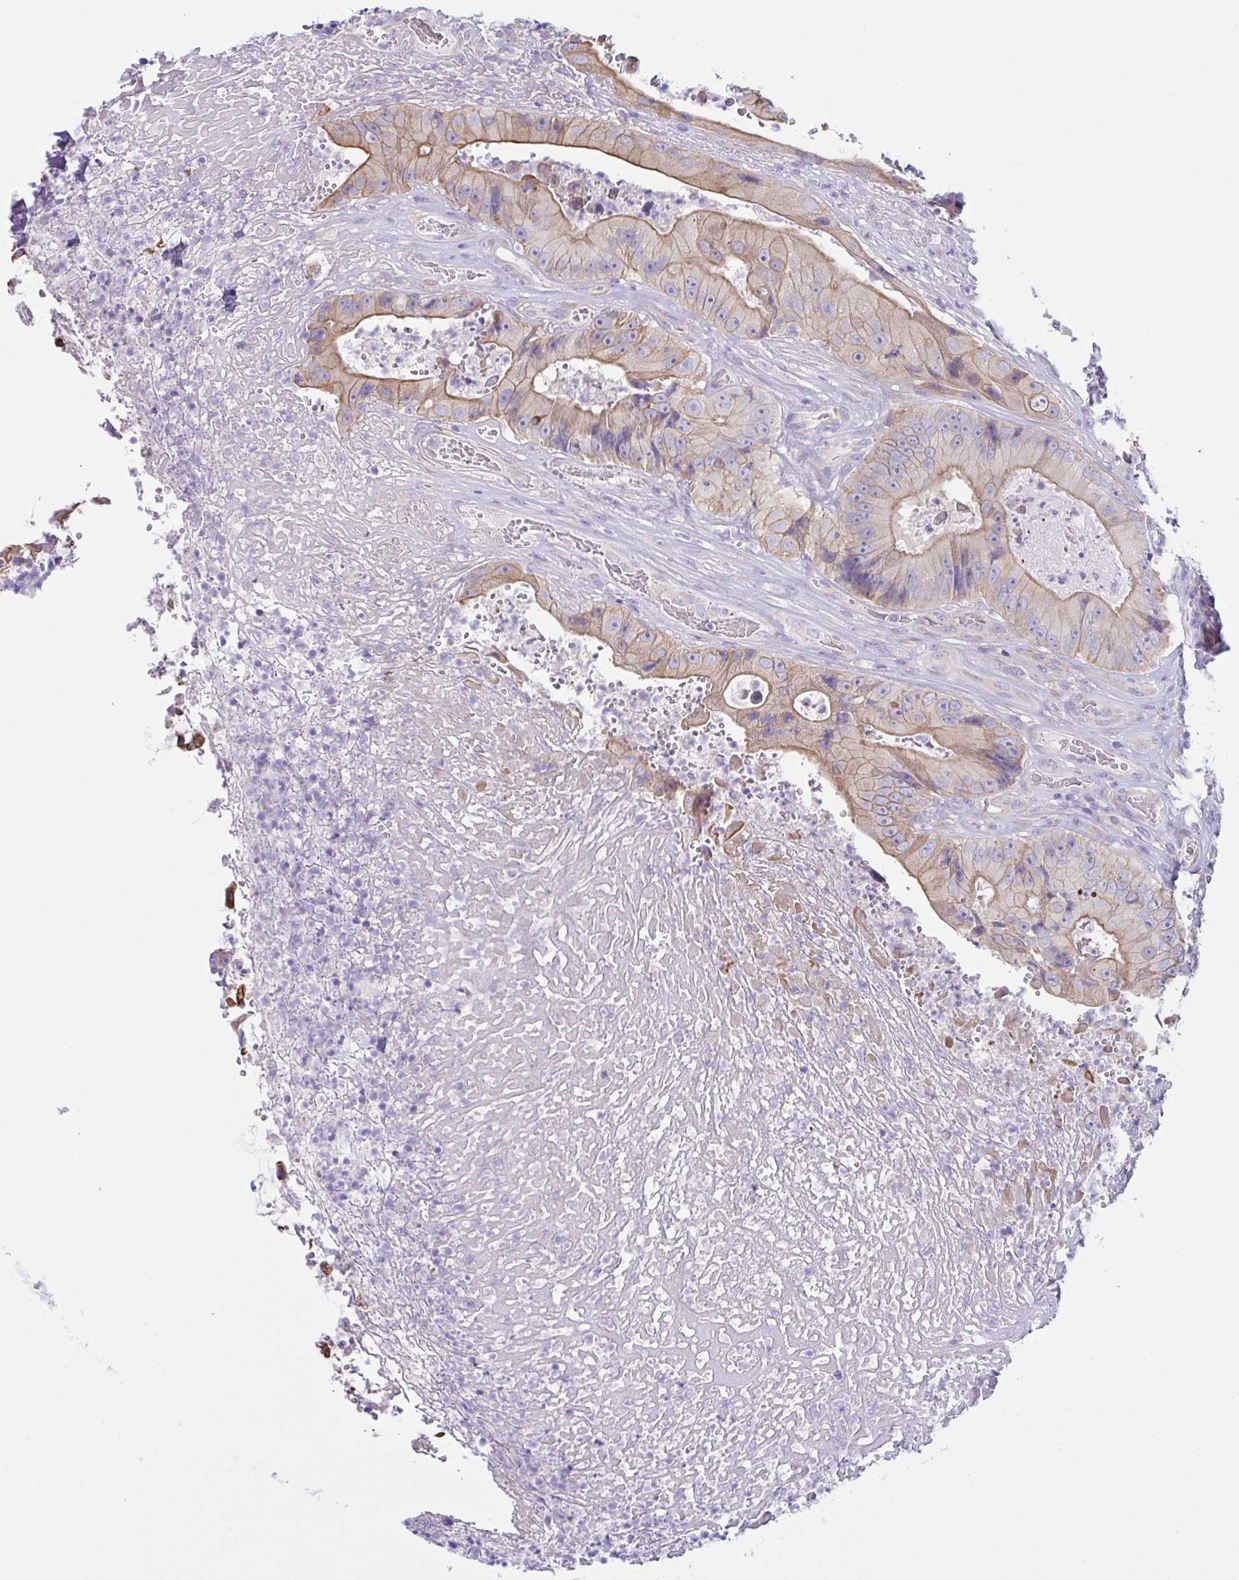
{"staining": {"intensity": "moderate", "quantity": "25%-75%", "location": "cytoplasmic/membranous"}, "tissue": "colorectal cancer", "cell_type": "Tumor cells", "image_type": "cancer", "snomed": [{"axis": "morphology", "description": "Adenocarcinoma, NOS"}, {"axis": "topography", "description": "Colon"}], "caption": "The image reveals a brown stain indicating the presence of a protein in the cytoplasmic/membranous of tumor cells in colorectal cancer.", "gene": "TNNI2", "patient": {"sex": "female", "age": 86}}